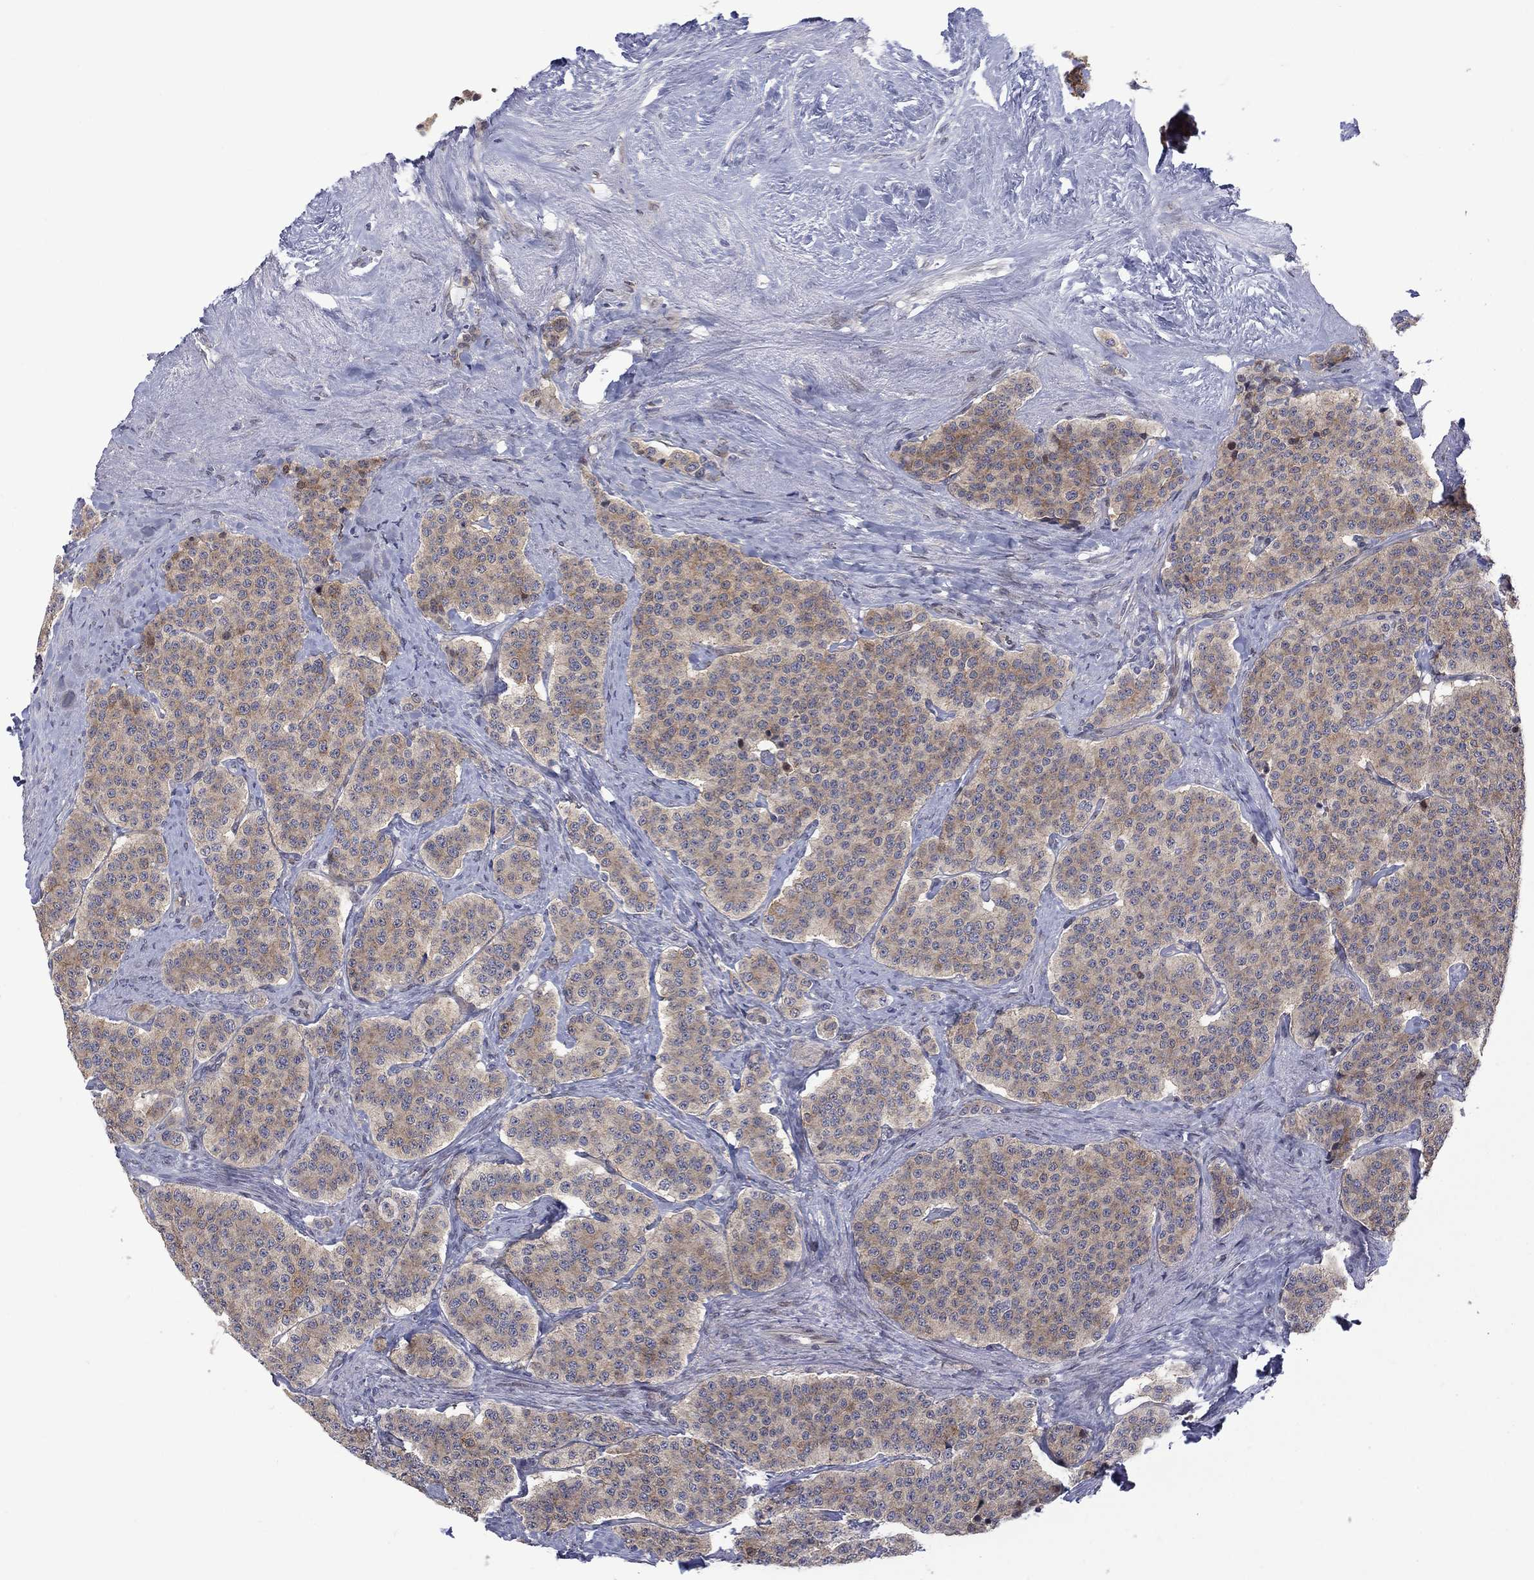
{"staining": {"intensity": "moderate", "quantity": "25%-75%", "location": "cytoplasmic/membranous"}, "tissue": "carcinoid", "cell_type": "Tumor cells", "image_type": "cancer", "snomed": [{"axis": "morphology", "description": "Carcinoid, malignant, NOS"}, {"axis": "topography", "description": "Small intestine"}], "caption": "A photomicrograph of carcinoid stained for a protein demonstrates moderate cytoplasmic/membranous brown staining in tumor cells.", "gene": "TTC21B", "patient": {"sex": "female", "age": 58}}